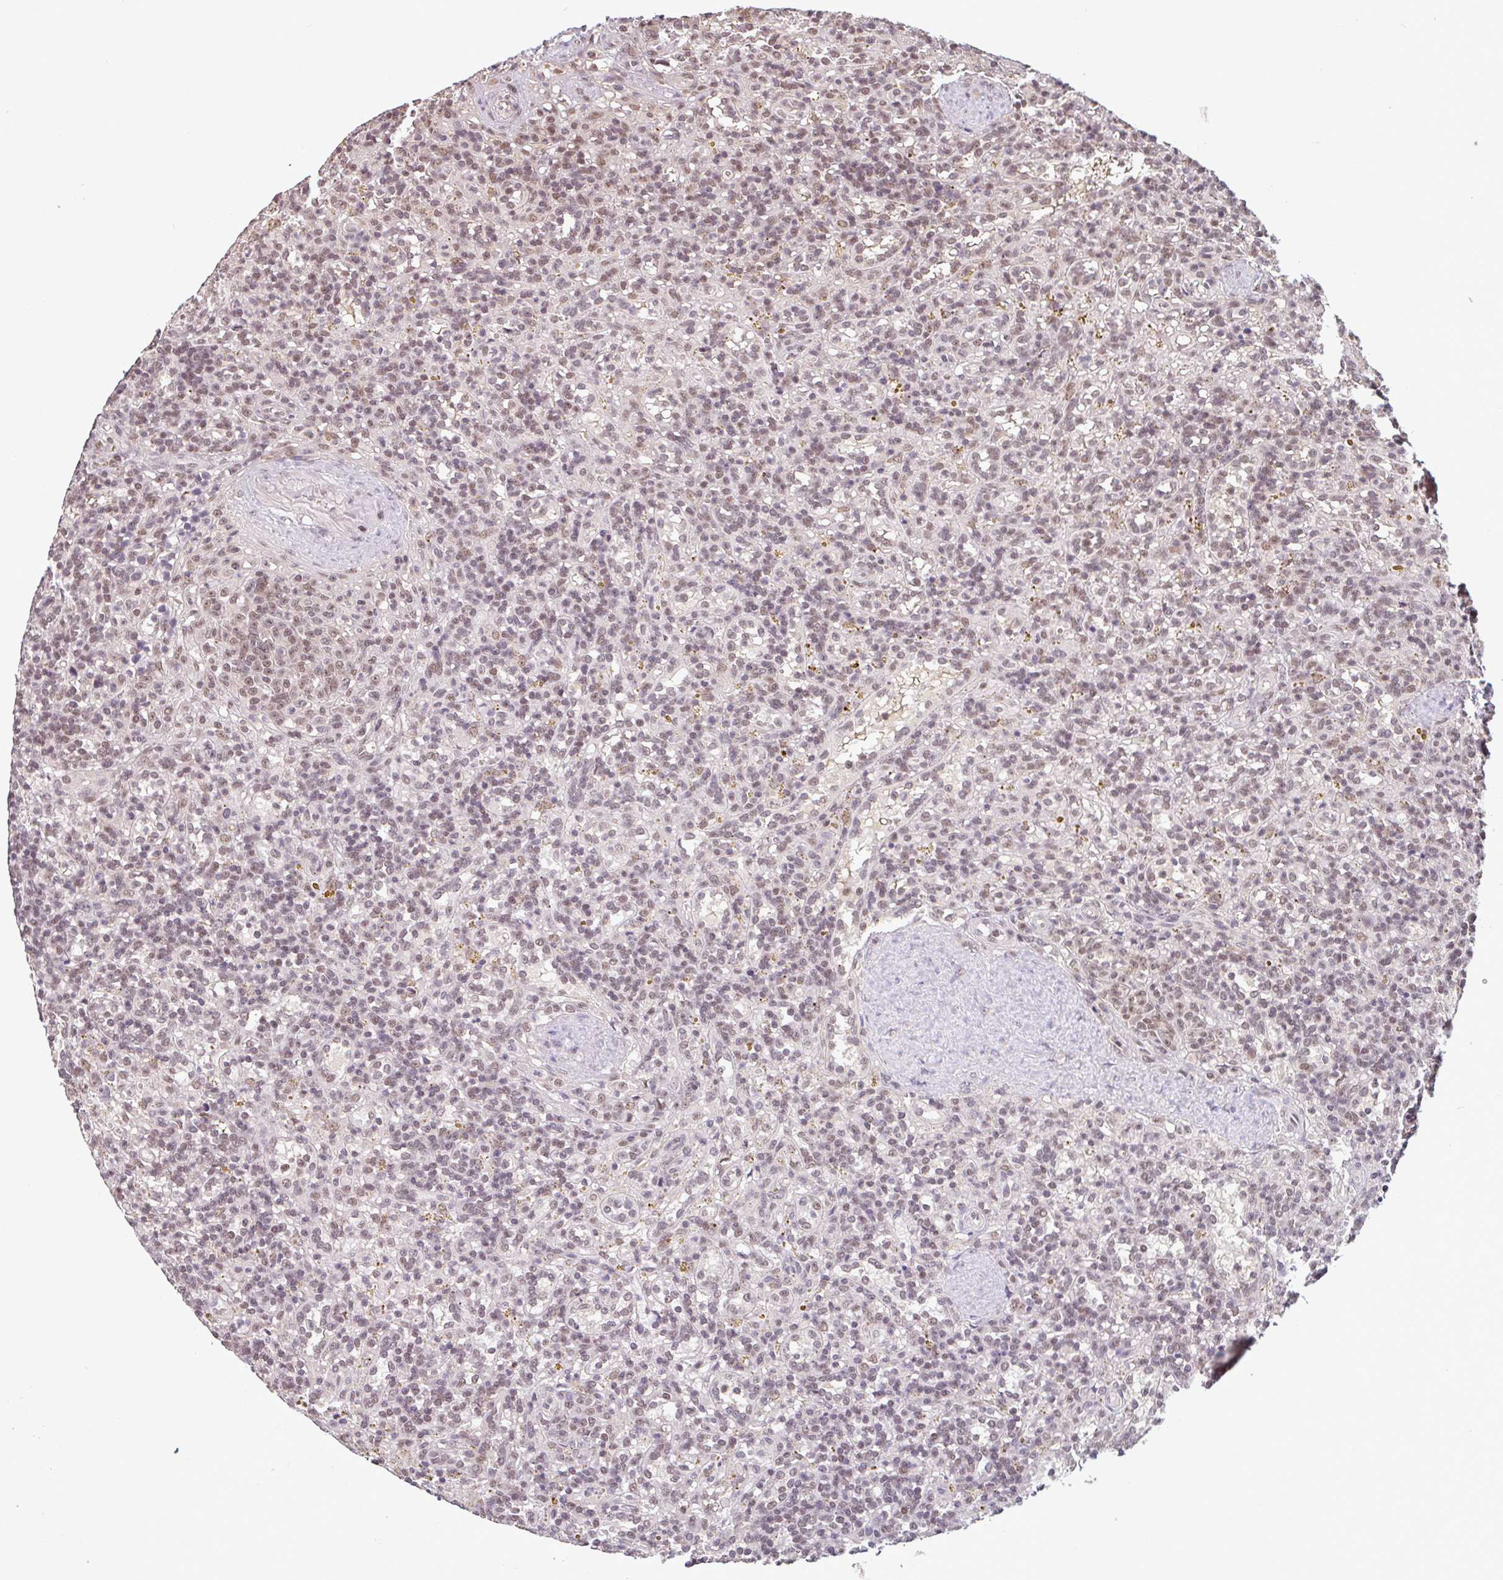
{"staining": {"intensity": "moderate", "quantity": "25%-75%", "location": "nuclear"}, "tissue": "lymphoma", "cell_type": "Tumor cells", "image_type": "cancer", "snomed": [{"axis": "morphology", "description": "Malignant lymphoma, non-Hodgkin's type, Low grade"}, {"axis": "topography", "description": "Spleen"}], "caption": "IHC photomicrograph of neoplastic tissue: human lymphoma stained using immunohistochemistry demonstrates medium levels of moderate protein expression localized specifically in the nuclear of tumor cells, appearing as a nuclear brown color.", "gene": "DR1", "patient": {"sex": "male", "age": 67}}